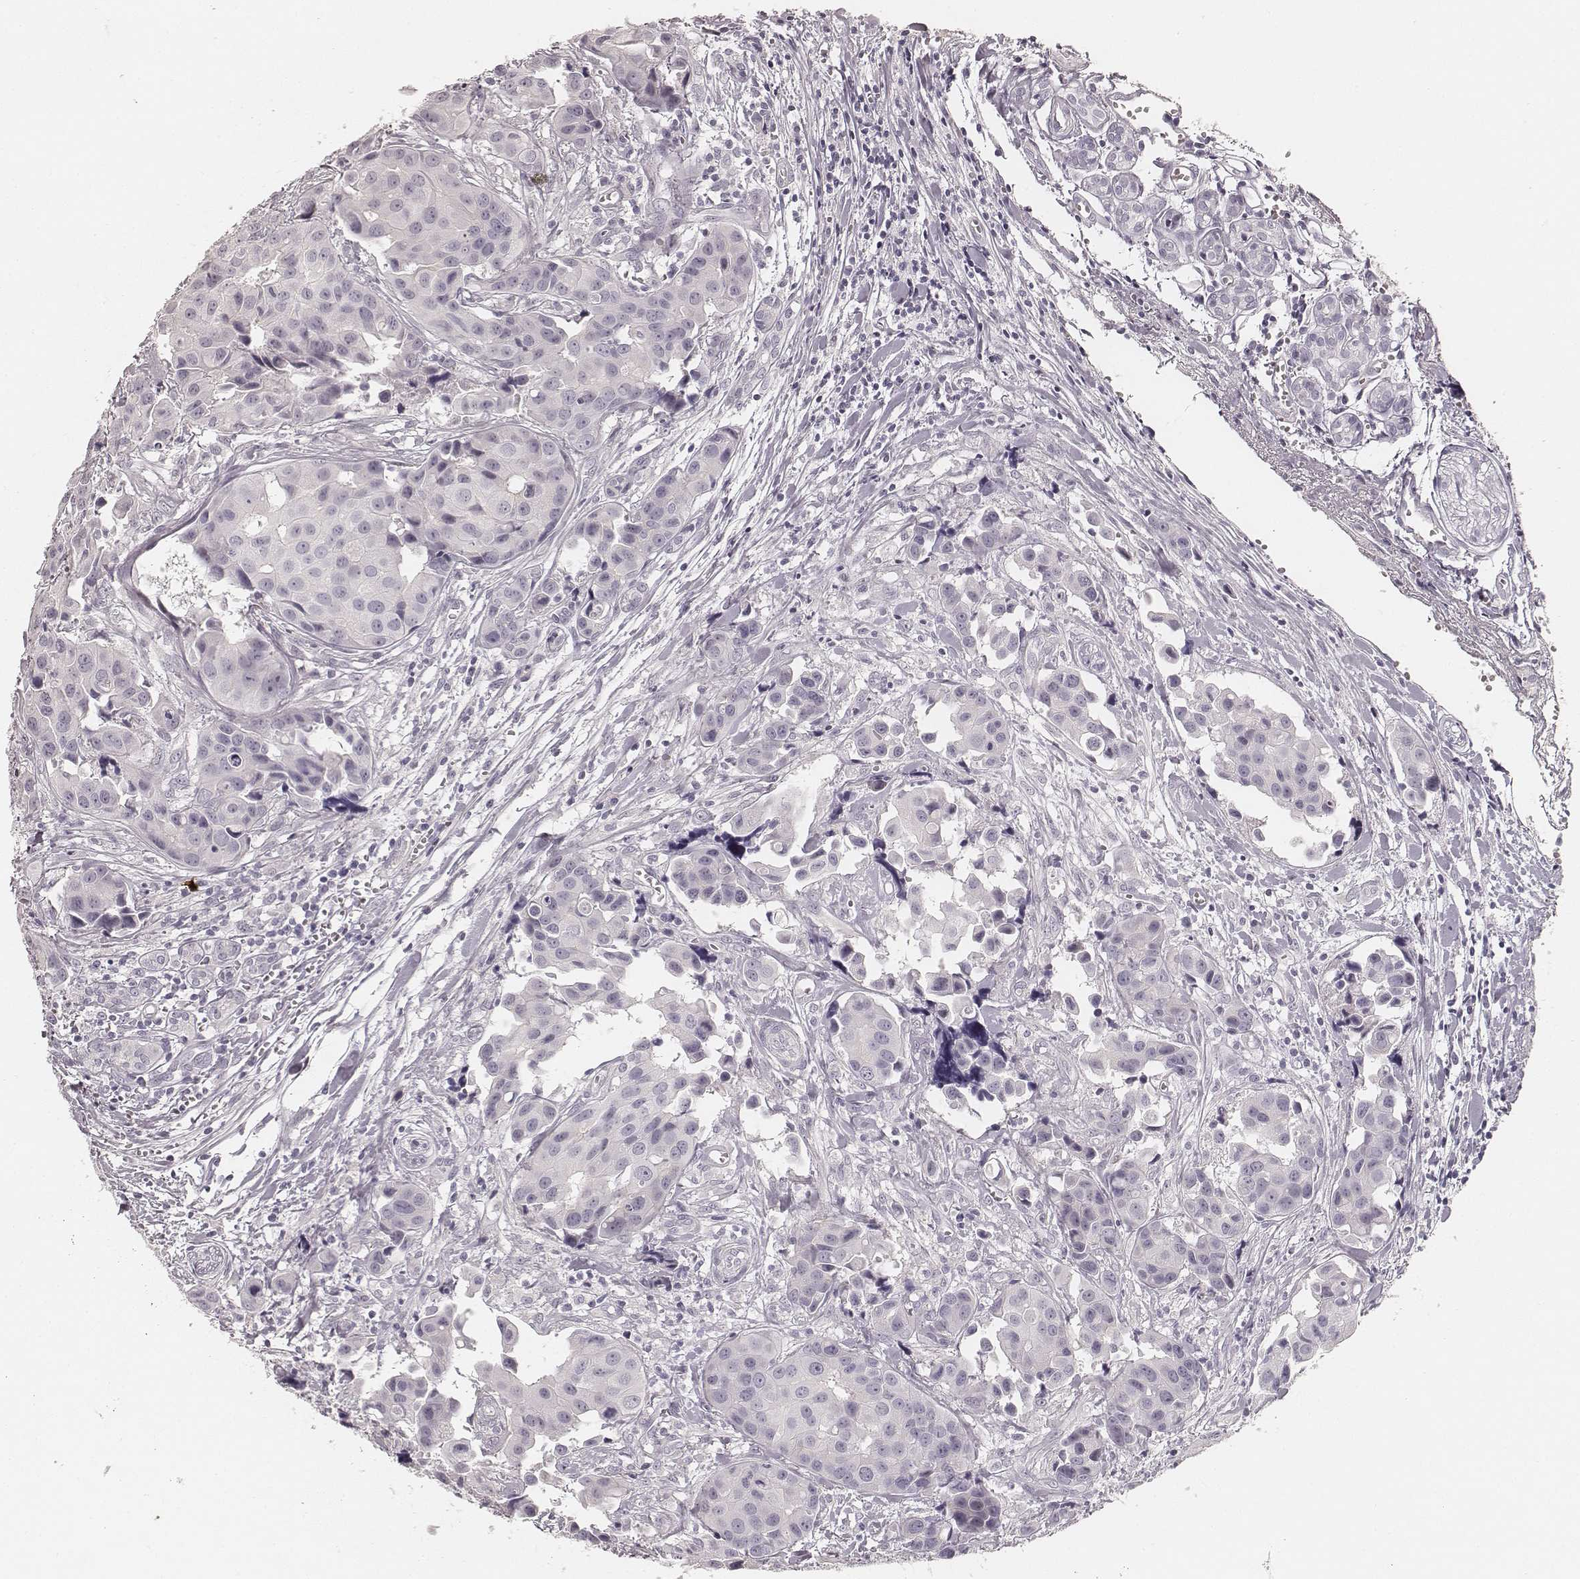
{"staining": {"intensity": "negative", "quantity": "none", "location": "none"}, "tissue": "head and neck cancer", "cell_type": "Tumor cells", "image_type": "cancer", "snomed": [{"axis": "morphology", "description": "Adenocarcinoma, NOS"}, {"axis": "topography", "description": "Head-Neck"}], "caption": "Immunohistochemical staining of human head and neck adenocarcinoma shows no significant staining in tumor cells.", "gene": "HNF4G", "patient": {"sex": "male", "age": 76}}